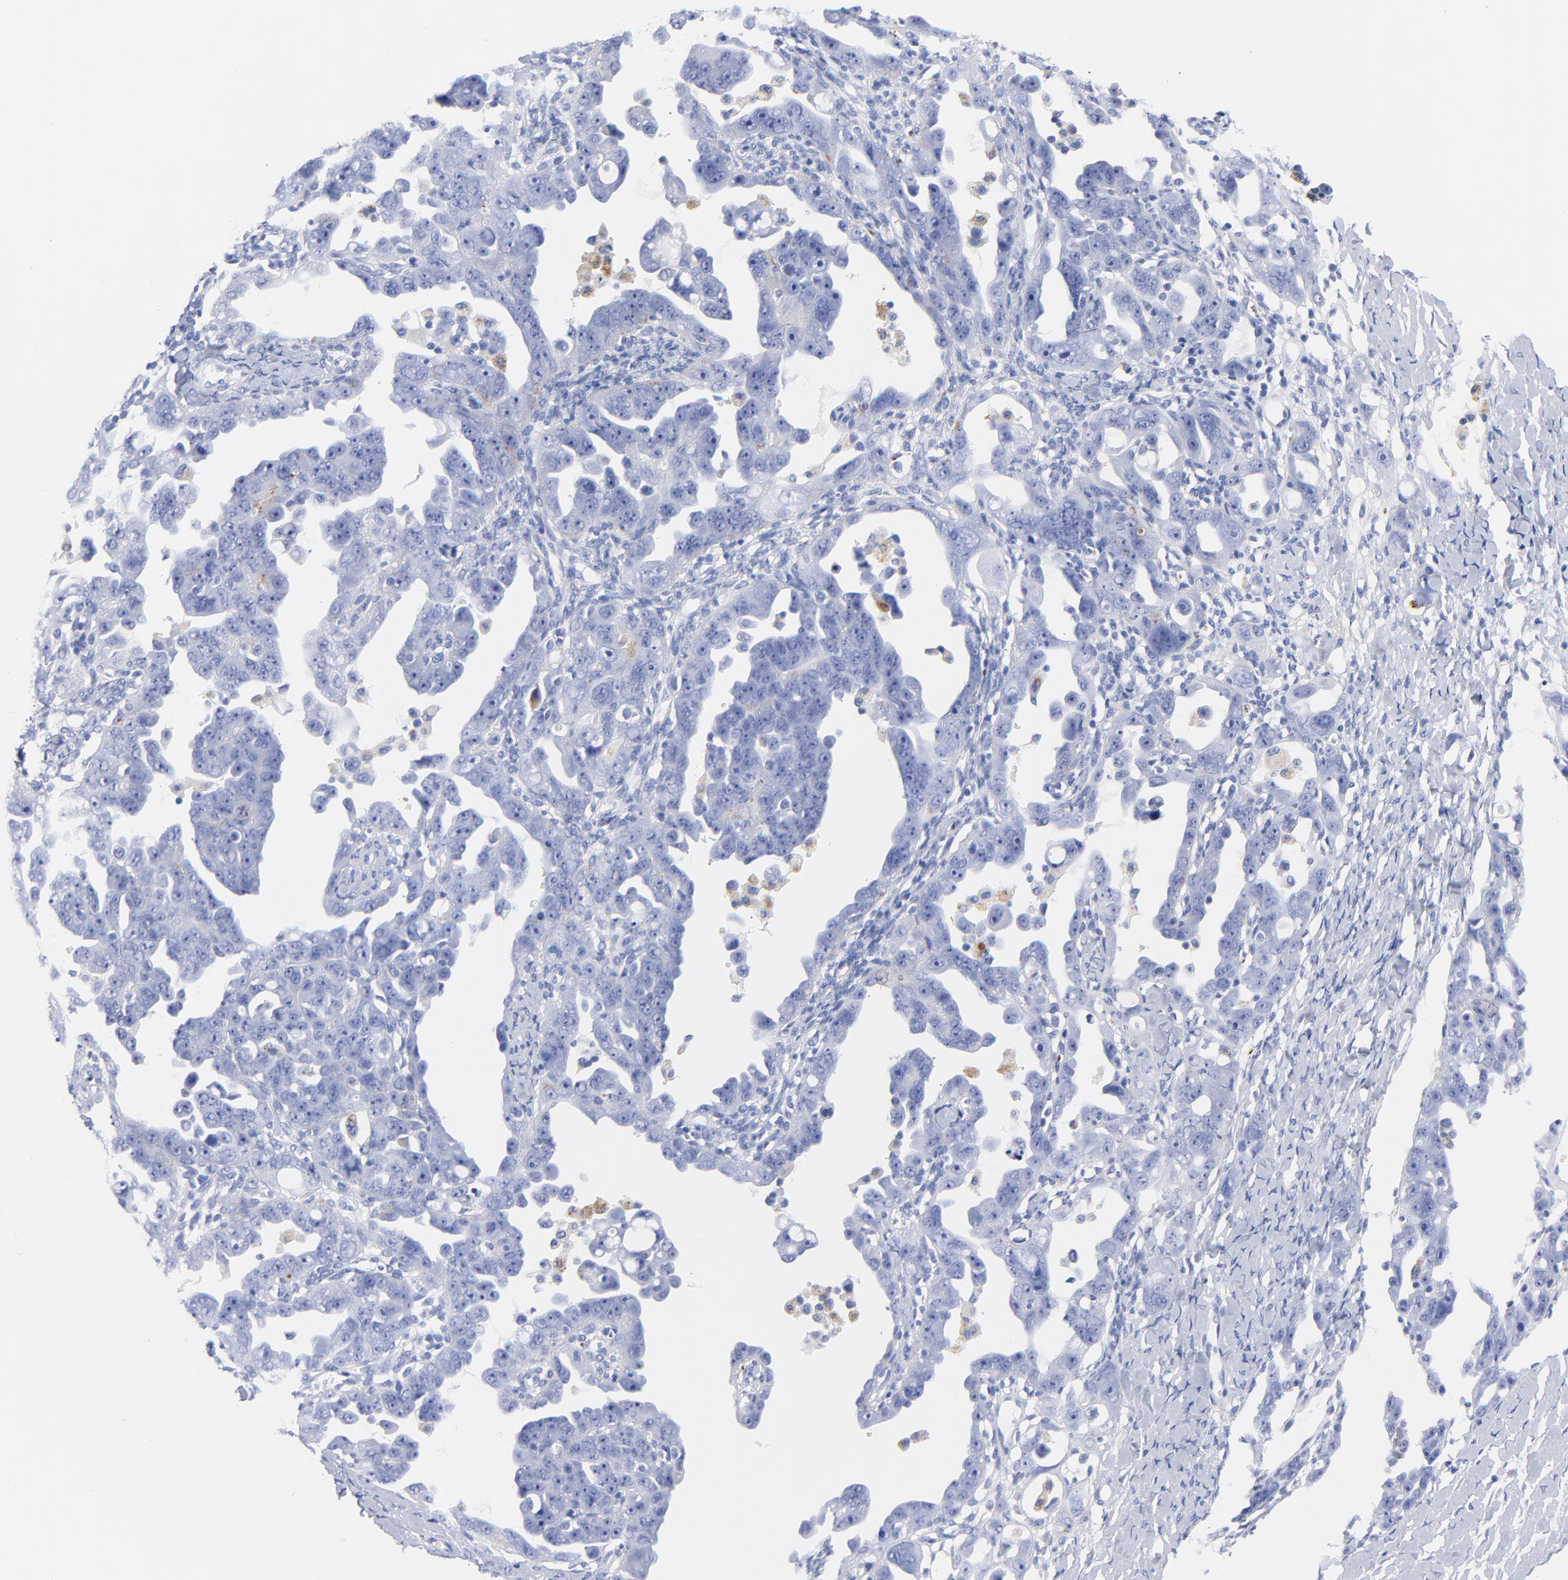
{"staining": {"intensity": "negative", "quantity": "none", "location": "none"}, "tissue": "ovarian cancer", "cell_type": "Tumor cells", "image_type": "cancer", "snomed": [{"axis": "morphology", "description": "Cystadenocarcinoma, serous, NOS"}, {"axis": "topography", "description": "Ovary"}], "caption": "A high-resolution image shows immunohistochemistry (IHC) staining of ovarian cancer (serous cystadenocarcinoma), which exhibits no significant staining in tumor cells.", "gene": "CPVL", "patient": {"sex": "female", "age": 66}}